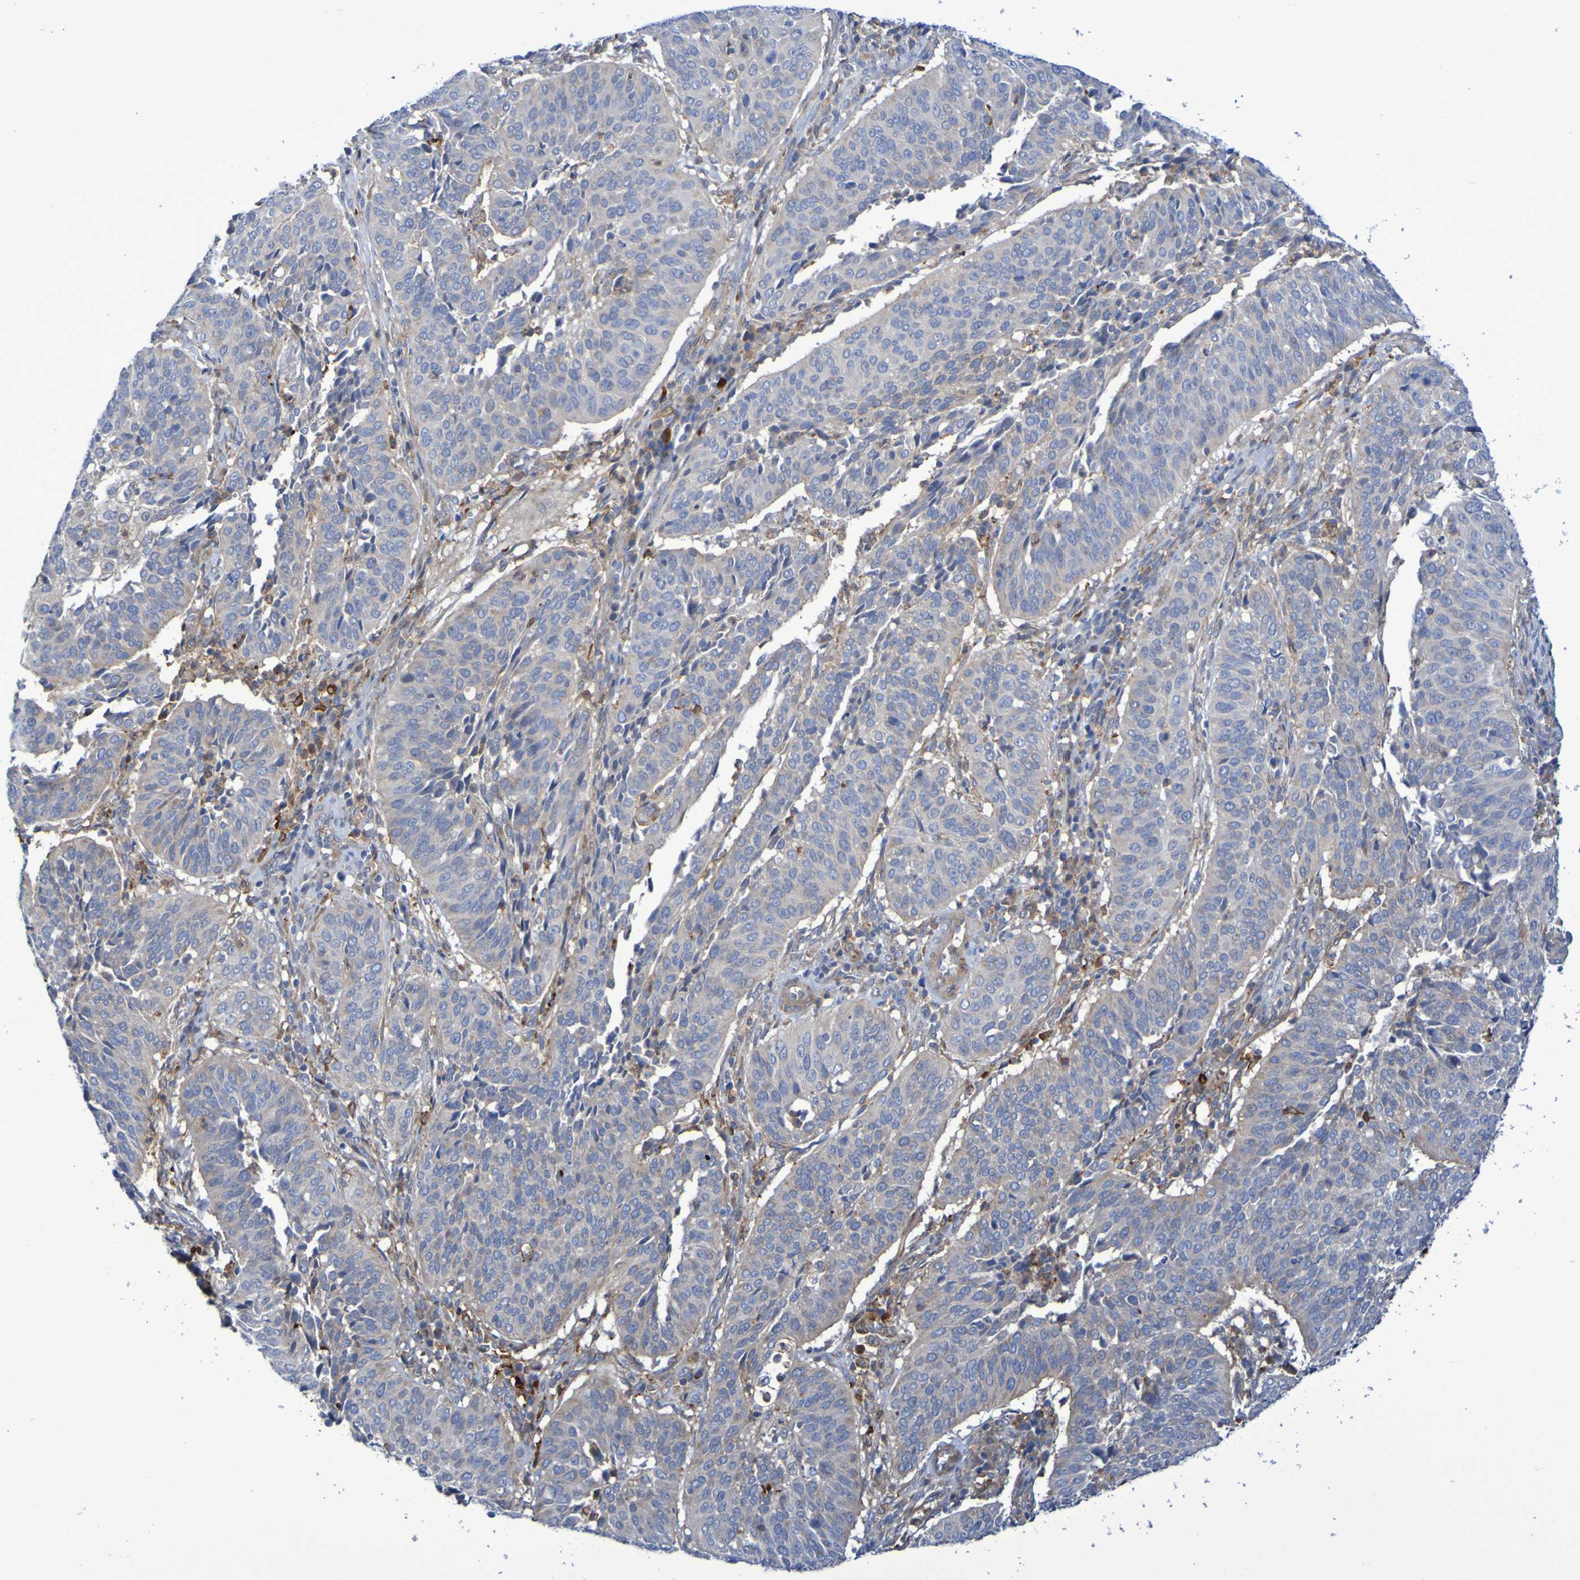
{"staining": {"intensity": "negative", "quantity": "none", "location": "none"}, "tissue": "cervical cancer", "cell_type": "Tumor cells", "image_type": "cancer", "snomed": [{"axis": "morphology", "description": "Normal tissue, NOS"}, {"axis": "morphology", "description": "Squamous cell carcinoma, NOS"}, {"axis": "topography", "description": "Cervix"}], "caption": "Immunohistochemistry micrograph of neoplastic tissue: cervical cancer (squamous cell carcinoma) stained with DAB demonstrates no significant protein staining in tumor cells.", "gene": "SCRG1", "patient": {"sex": "female", "age": 39}}